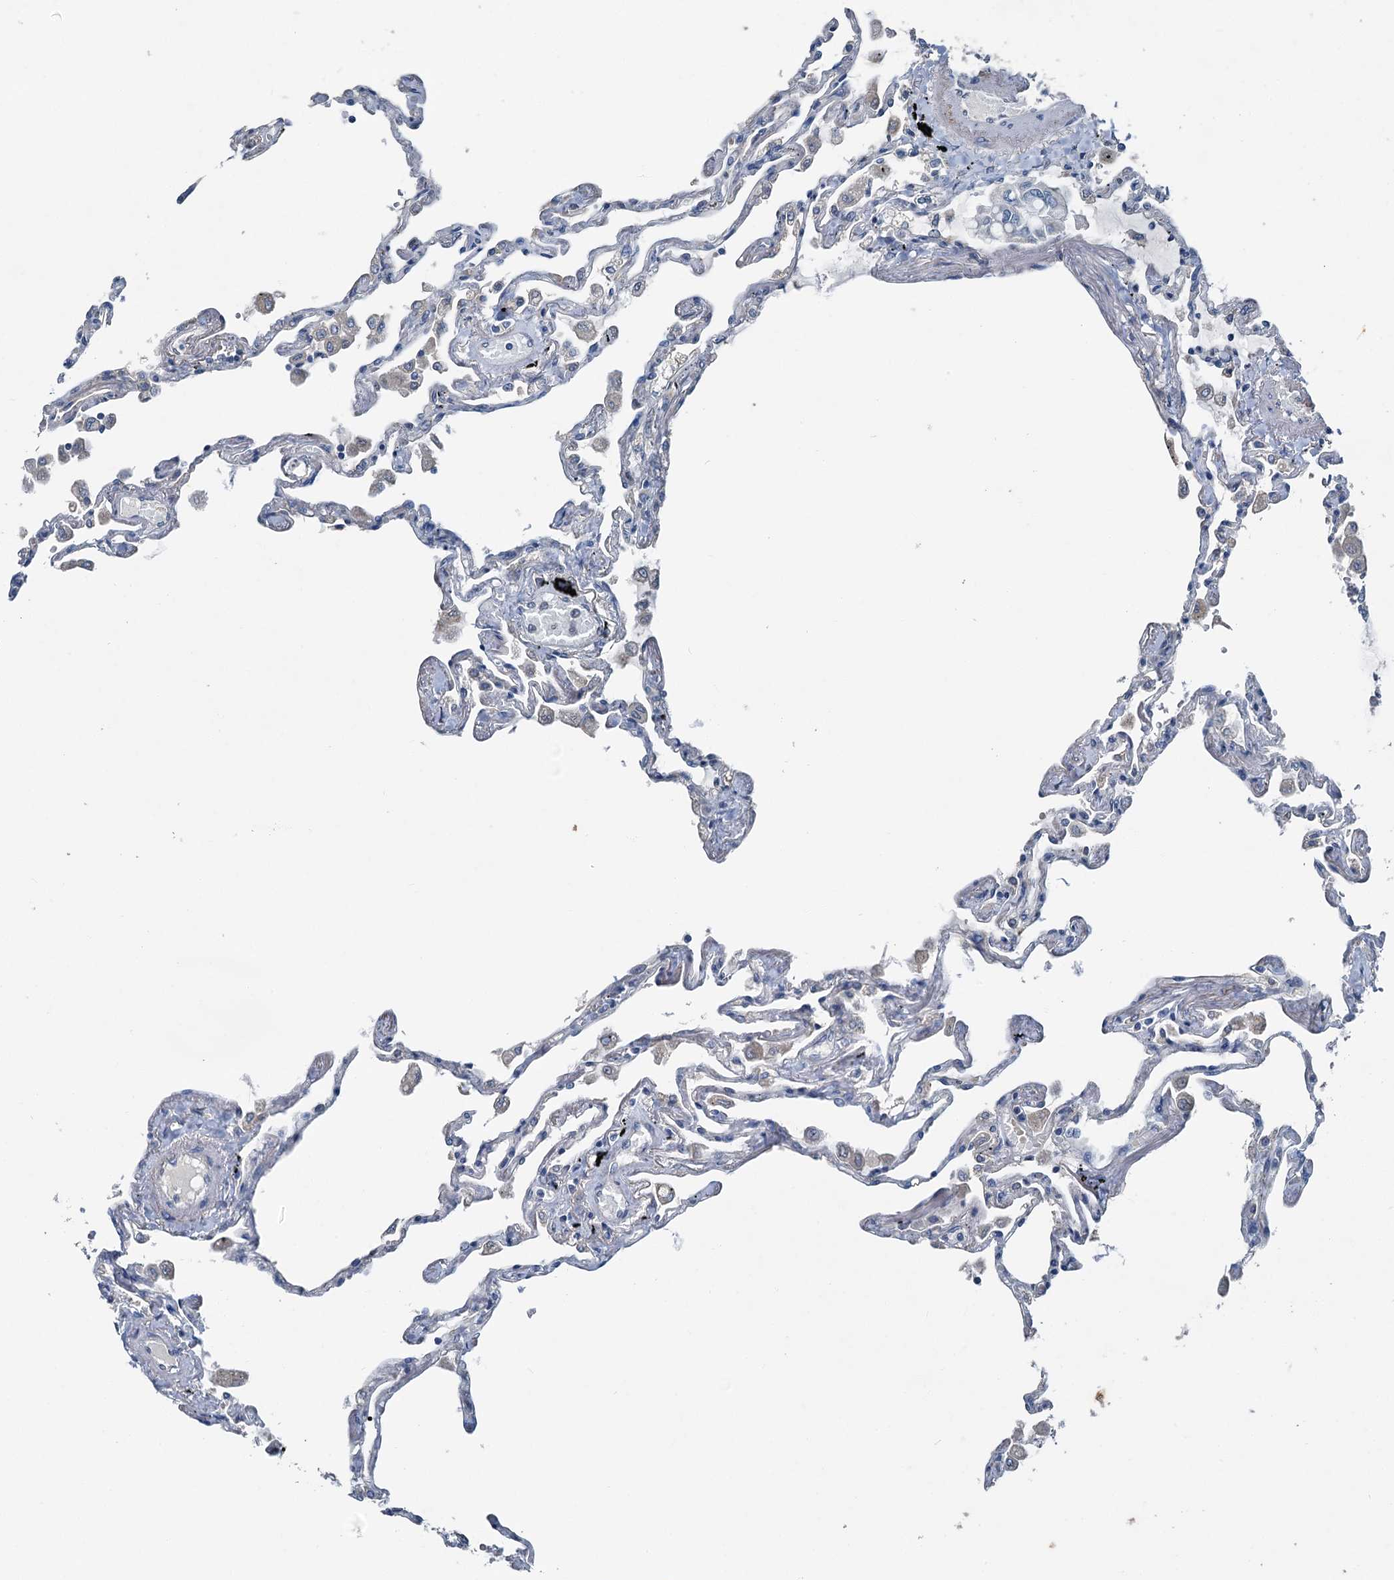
{"staining": {"intensity": "negative", "quantity": "none", "location": "none"}, "tissue": "lung", "cell_type": "Alveolar cells", "image_type": "normal", "snomed": [{"axis": "morphology", "description": "Normal tissue, NOS"}, {"axis": "topography", "description": "Lung"}], "caption": "Protein analysis of unremarkable lung shows no significant positivity in alveolar cells.", "gene": "C6orf120", "patient": {"sex": "female", "age": 67}}